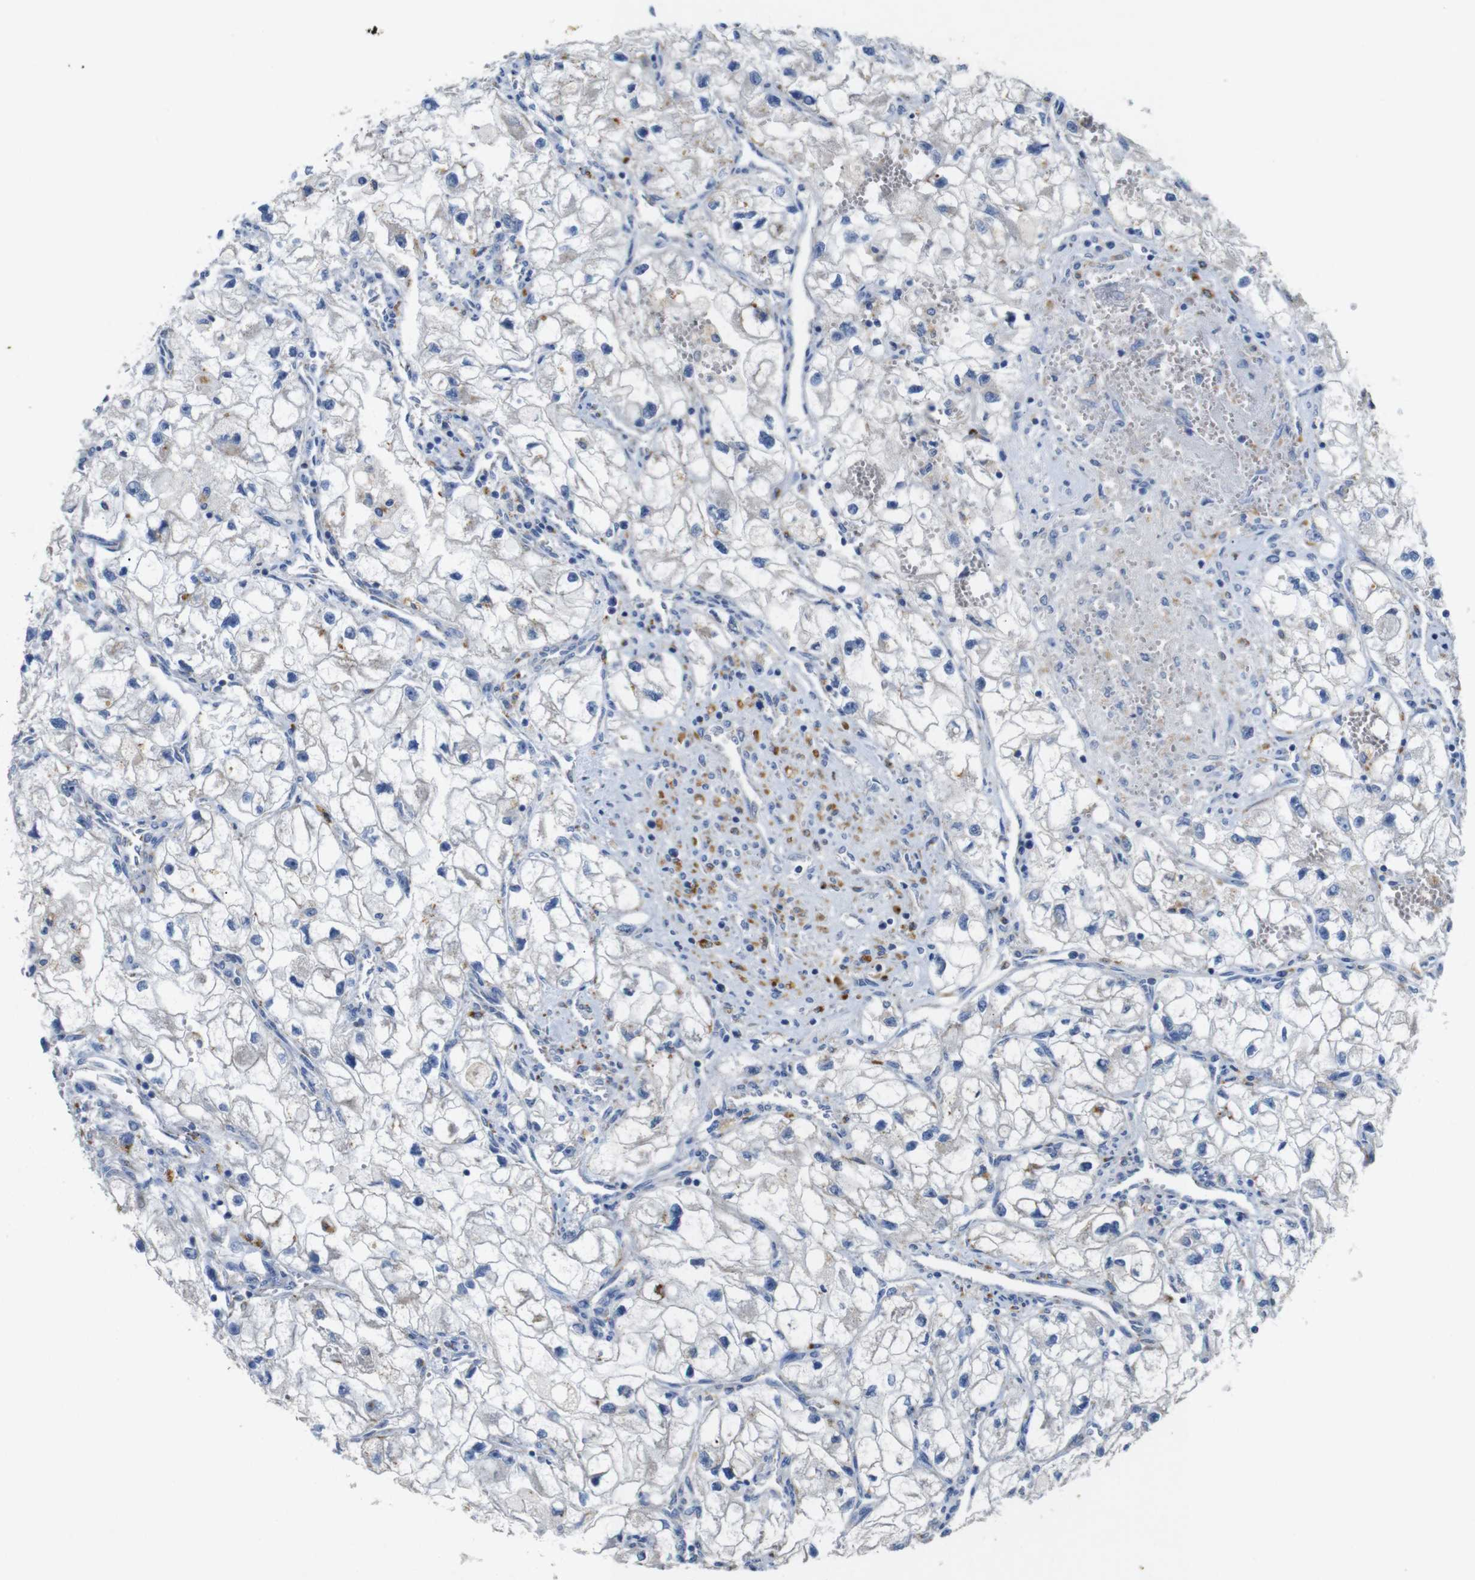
{"staining": {"intensity": "negative", "quantity": "none", "location": "none"}, "tissue": "renal cancer", "cell_type": "Tumor cells", "image_type": "cancer", "snomed": [{"axis": "morphology", "description": "Adenocarcinoma, NOS"}, {"axis": "topography", "description": "Kidney"}], "caption": "This micrograph is of renal cancer stained with IHC to label a protein in brown with the nuclei are counter-stained blue. There is no expression in tumor cells.", "gene": "NHLRC3", "patient": {"sex": "female", "age": 70}}